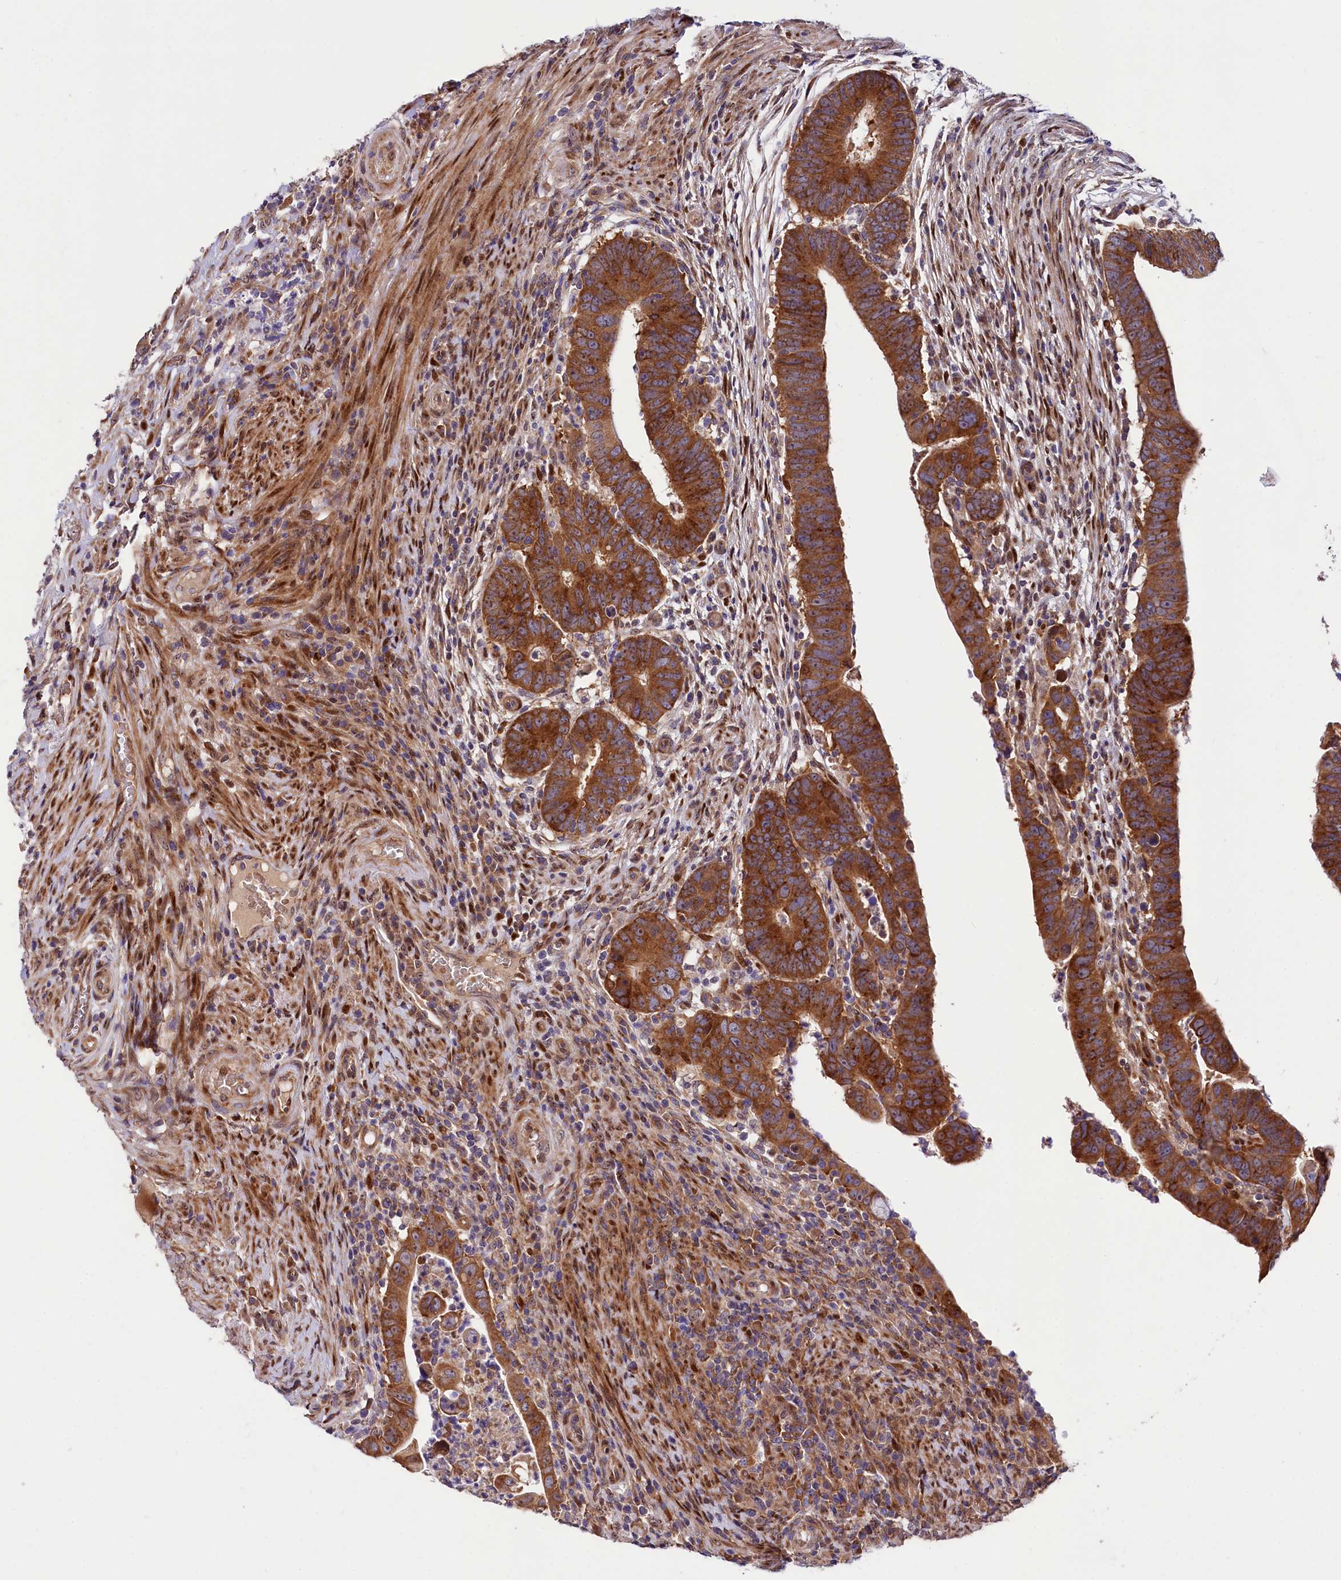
{"staining": {"intensity": "strong", "quantity": ">75%", "location": "cytoplasmic/membranous"}, "tissue": "colorectal cancer", "cell_type": "Tumor cells", "image_type": "cancer", "snomed": [{"axis": "morphology", "description": "Normal tissue, NOS"}, {"axis": "morphology", "description": "Adenocarcinoma, NOS"}, {"axis": "topography", "description": "Rectum"}], "caption": "The immunohistochemical stain highlights strong cytoplasmic/membranous expression in tumor cells of colorectal cancer tissue. (DAB IHC, brown staining for protein, blue staining for nuclei).", "gene": "PDZRN3", "patient": {"sex": "female", "age": 65}}